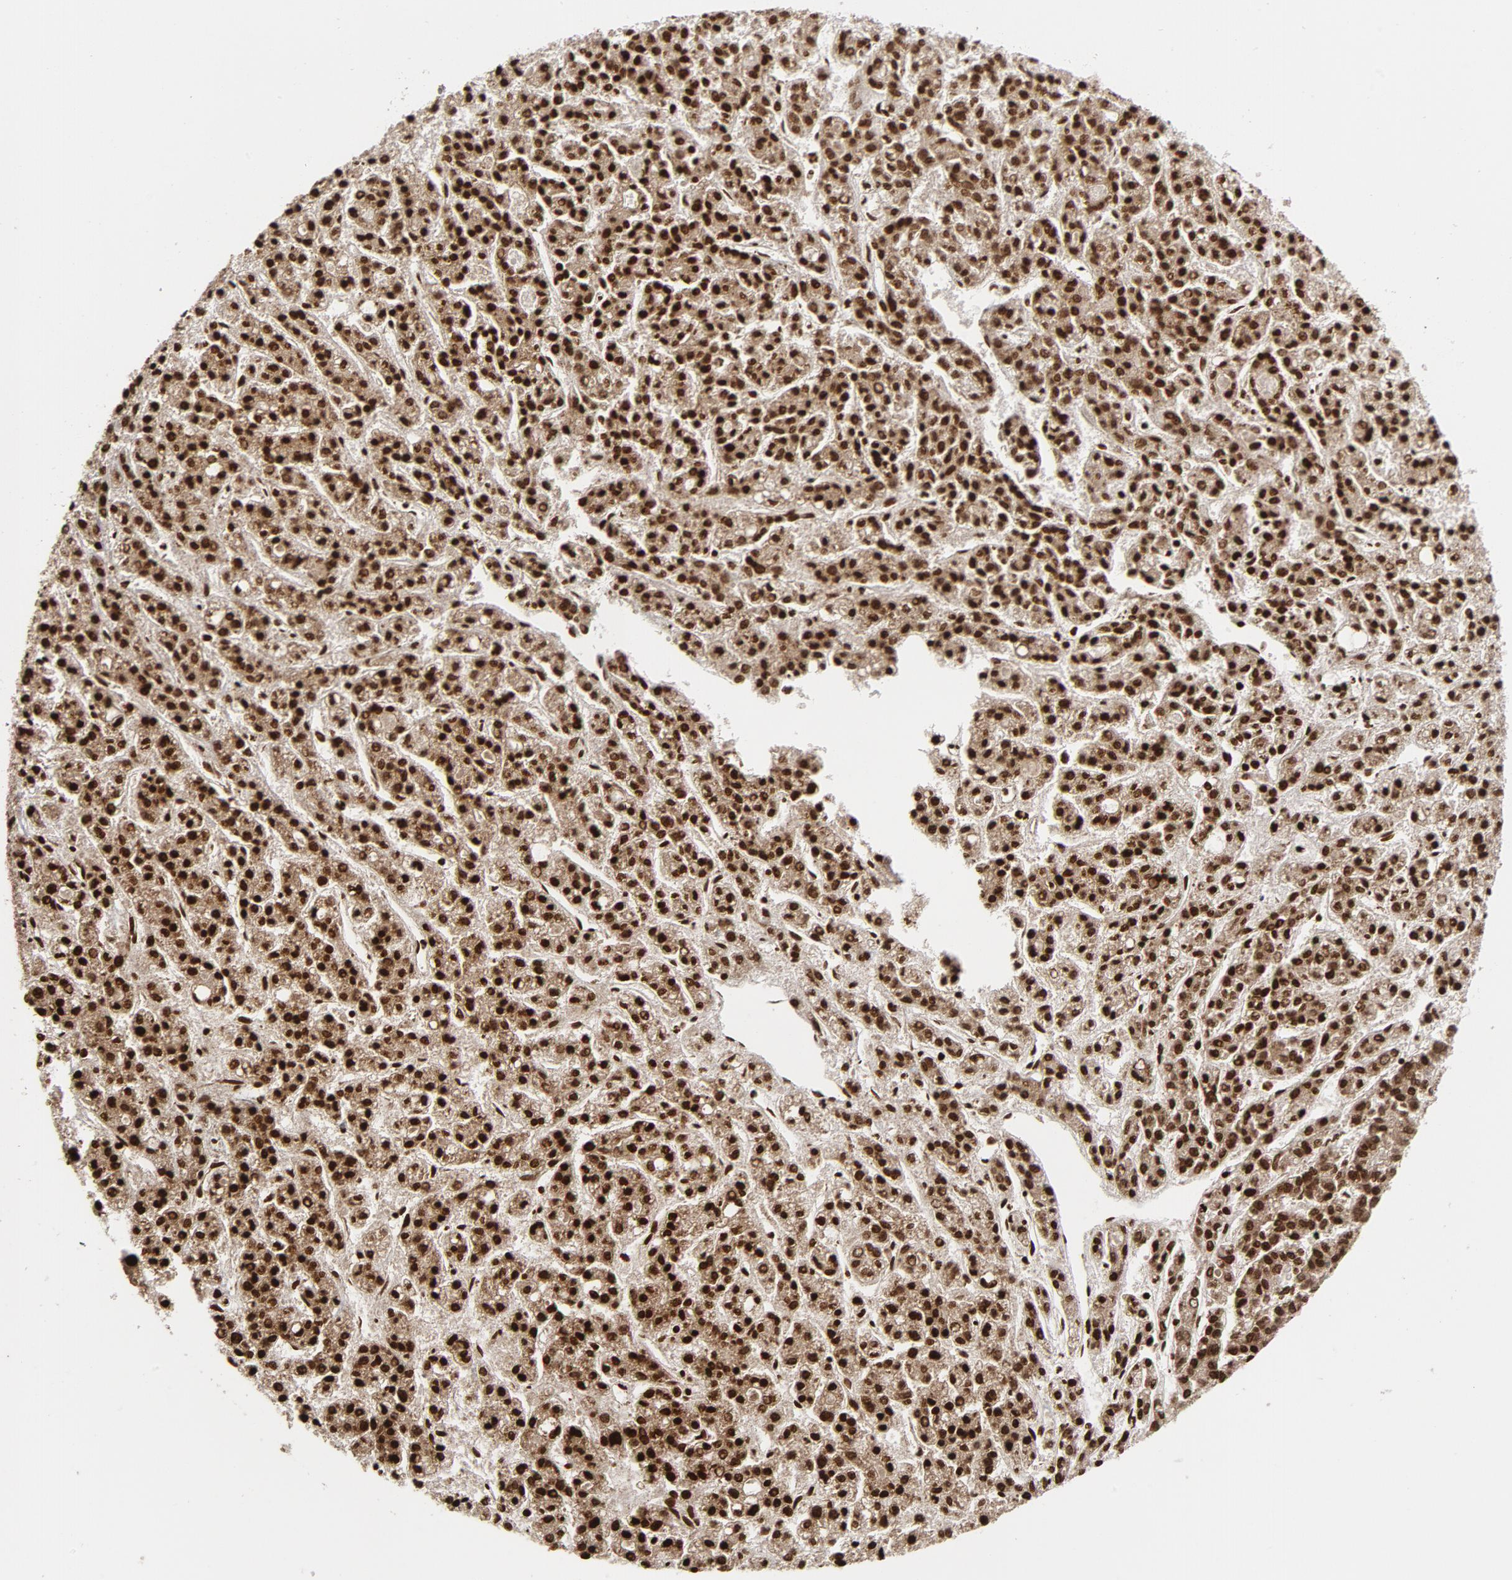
{"staining": {"intensity": "strong", "quantity": ">75%", "location": "cytoplasmic/membranous,nuclear"}, "tissue": "liver cancer", "cell_type": "Tumor cells", "image_type": "cancer", "snomed": [{"axis": "morphology", "description": "Carcinoma, Hepatocellular, NOS"}, {"axis": "topography", "description": "Liver"}], "caption": "A high-resolution histopathology image shows IHC staining of liver hepatocellular carcinoma, which displays strong cytoplasmic/membranous and nuclear expression in about >75% of tumor cells. (brown staining indicates protein expression, while blue staining denotes nuclei).", "gene": "CYCS", "patient": {"sex": "male", "age": 70}}